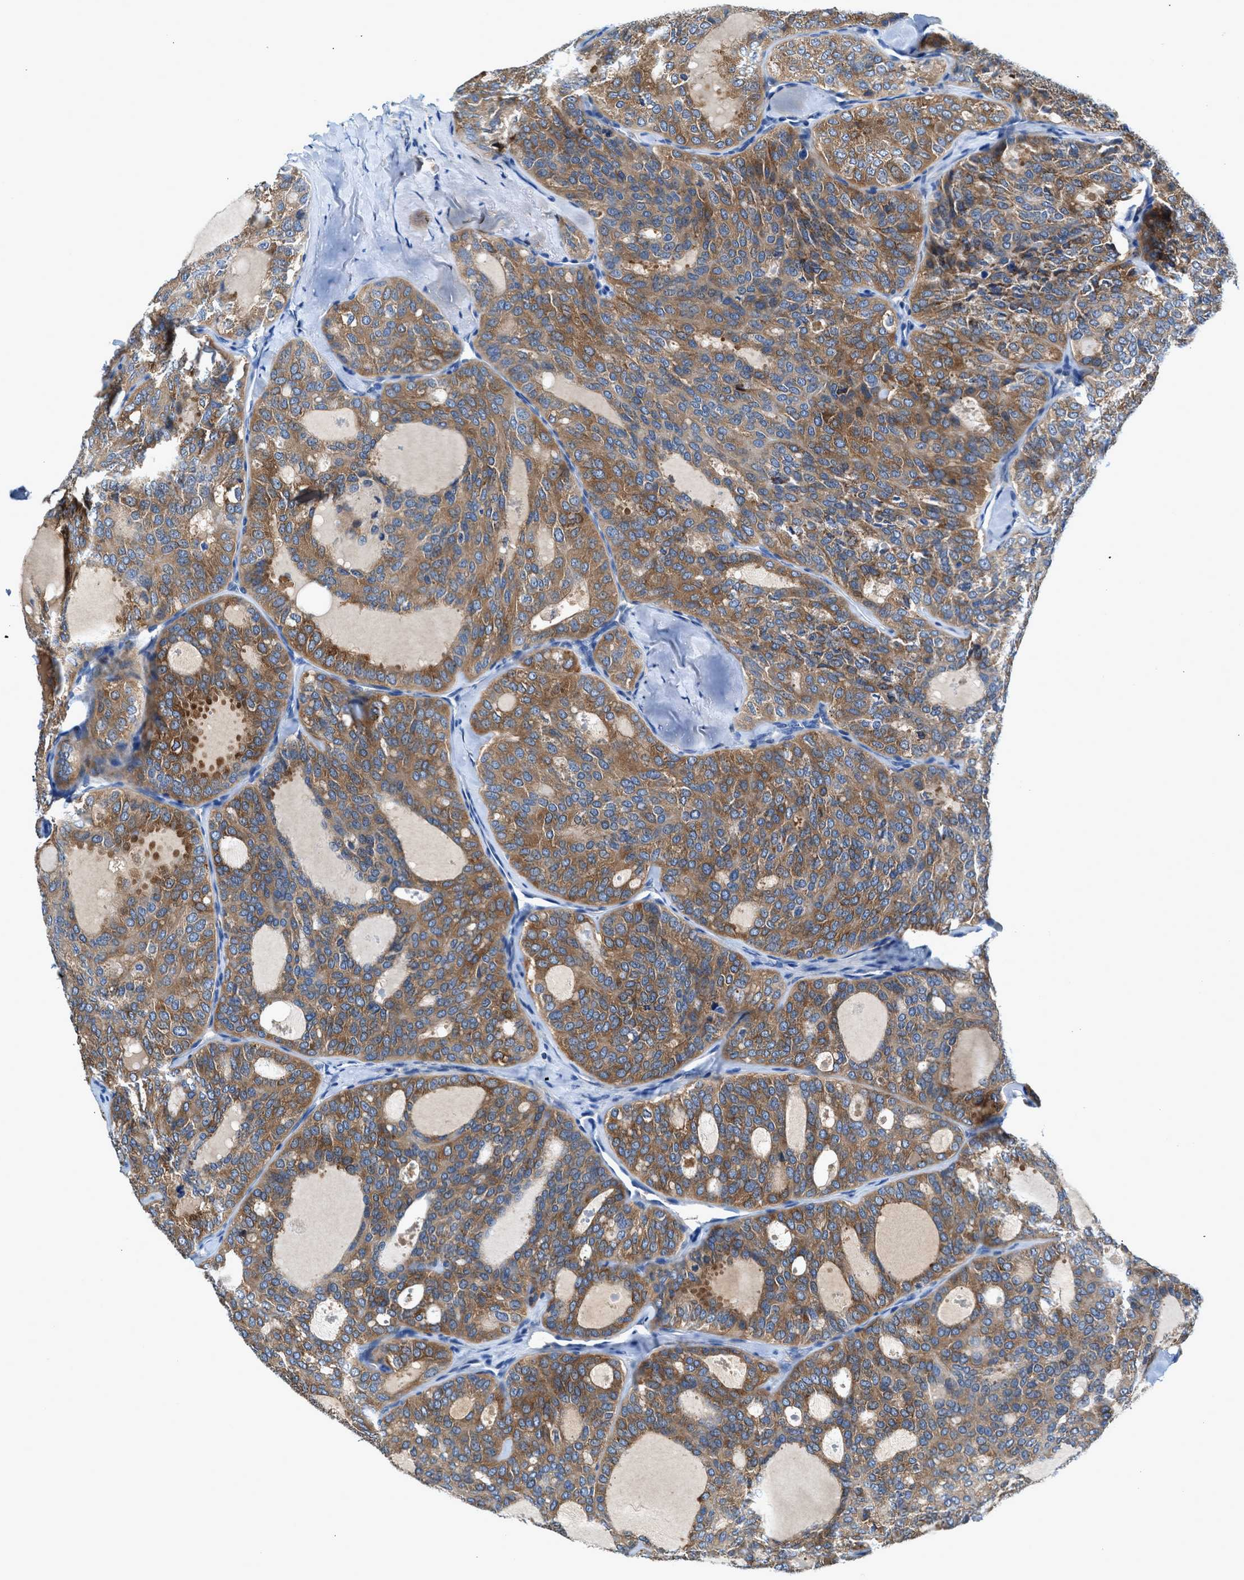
{"staining": {"intensity": "moderate", "quantity": ">75%", "location": "cytoplasmic/membranous"}, "tissue": "thyroid cancer", "cell_type": "Tumor cells", "image_type": "cancer", "snomed": [{"axis": "morphology", "description": "Follicular adenoma carcinoma, NOS"}, {"axis": "topography", "description": "Thyroid gland"}], "caption": "Thyroid follicular adenoma carcinoma stained with immunohistochemistry (IHC) exhibits moderate cytoplasmic/membranous expression in approximately >75% of tumor cells.", "gene": "RWDD2B", "patient": {"sex": "male", "age": 75}}